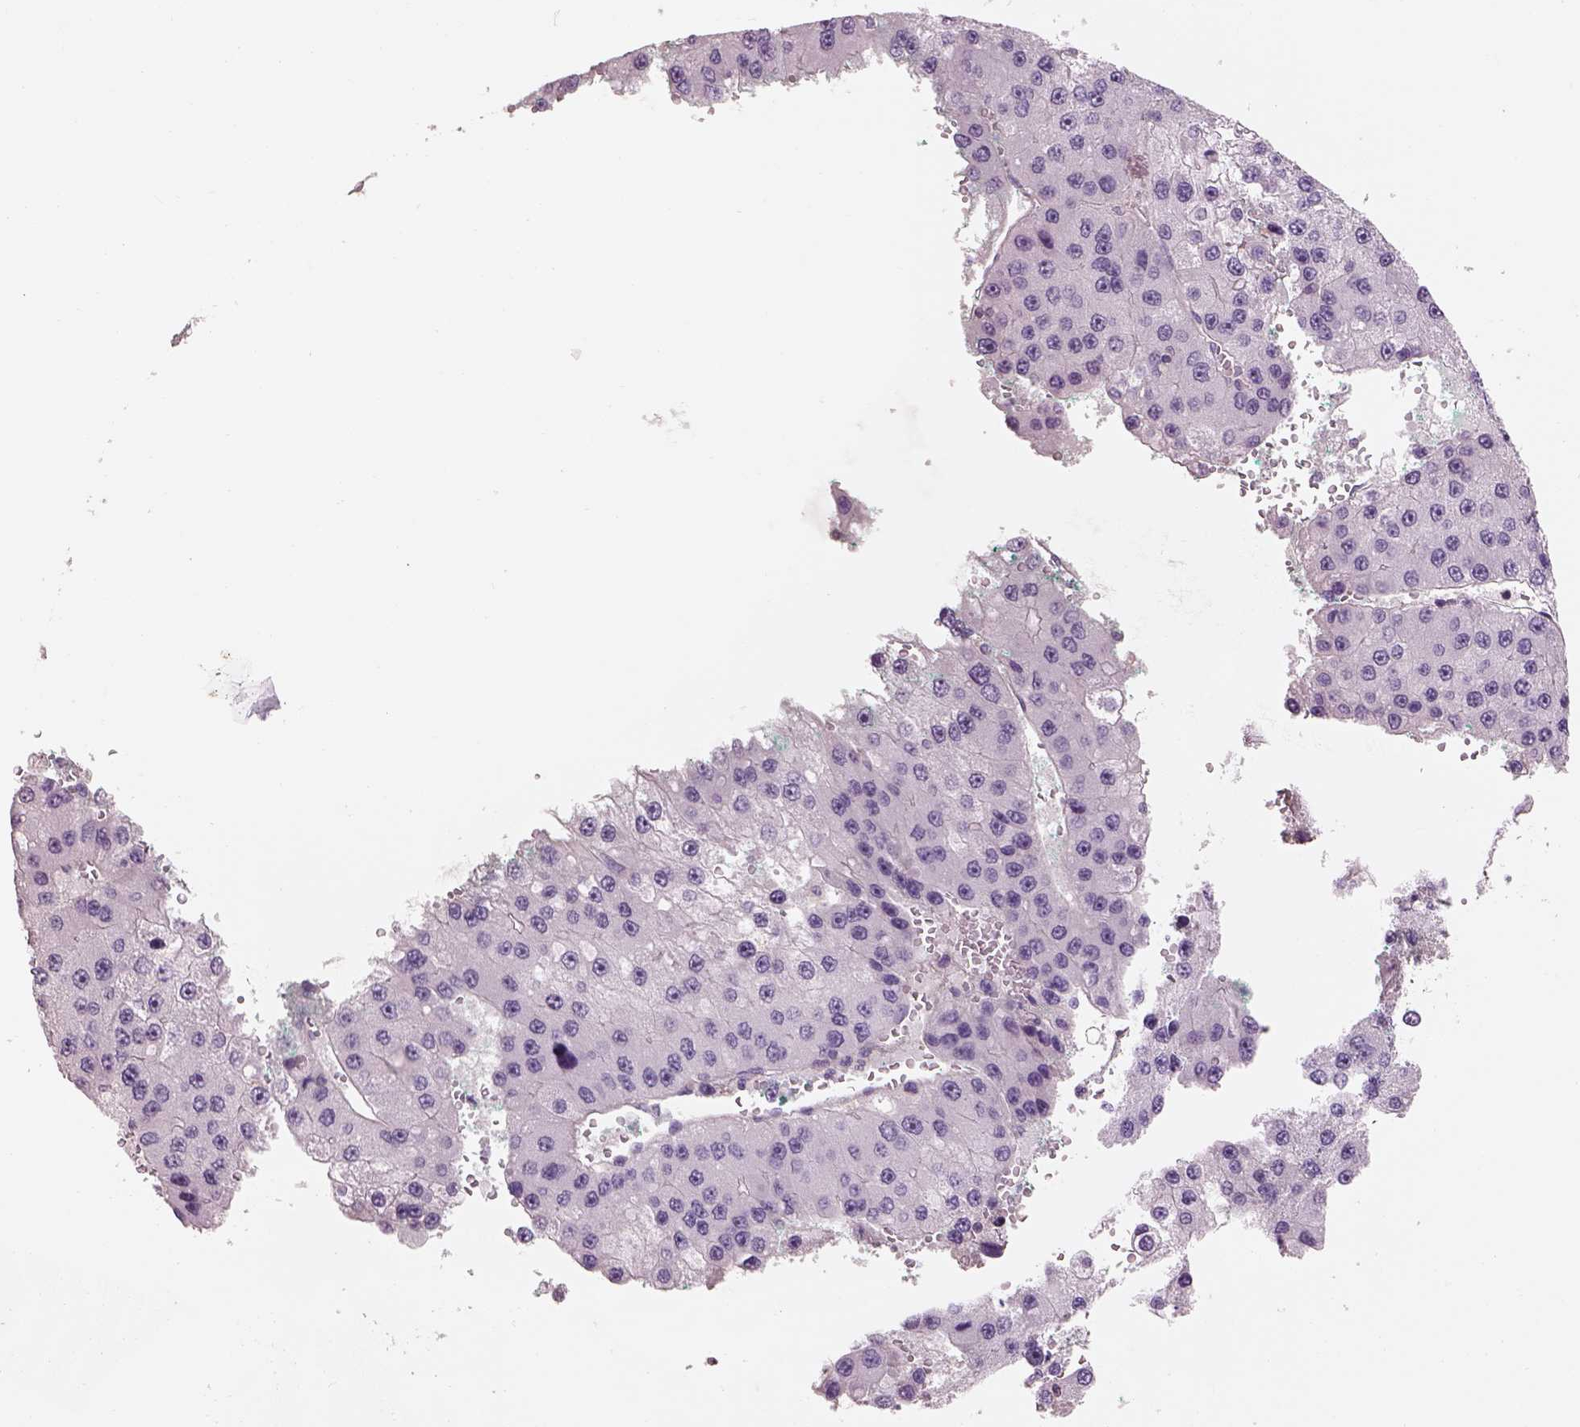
{"staining": {"intensity": "negative", "quantity": "none", "location": "none"}, "tissue": "liver cancer", "cell_type": "Tumor cells", "image_type": "cancer", "snomed": [{"axis": "morphology", "description": "Carcinoma, Hepatocellular, NOS"}, {"axis": "topography", "description": "Liver"}], "caption": "DAB (3,3'-diaminobenzidine) immunohistochemical staining of liver cancer shows no significant positivity in tumor cells.", "gene": "OTUD6A", "patient": {"sex": "female", "age": 73}}